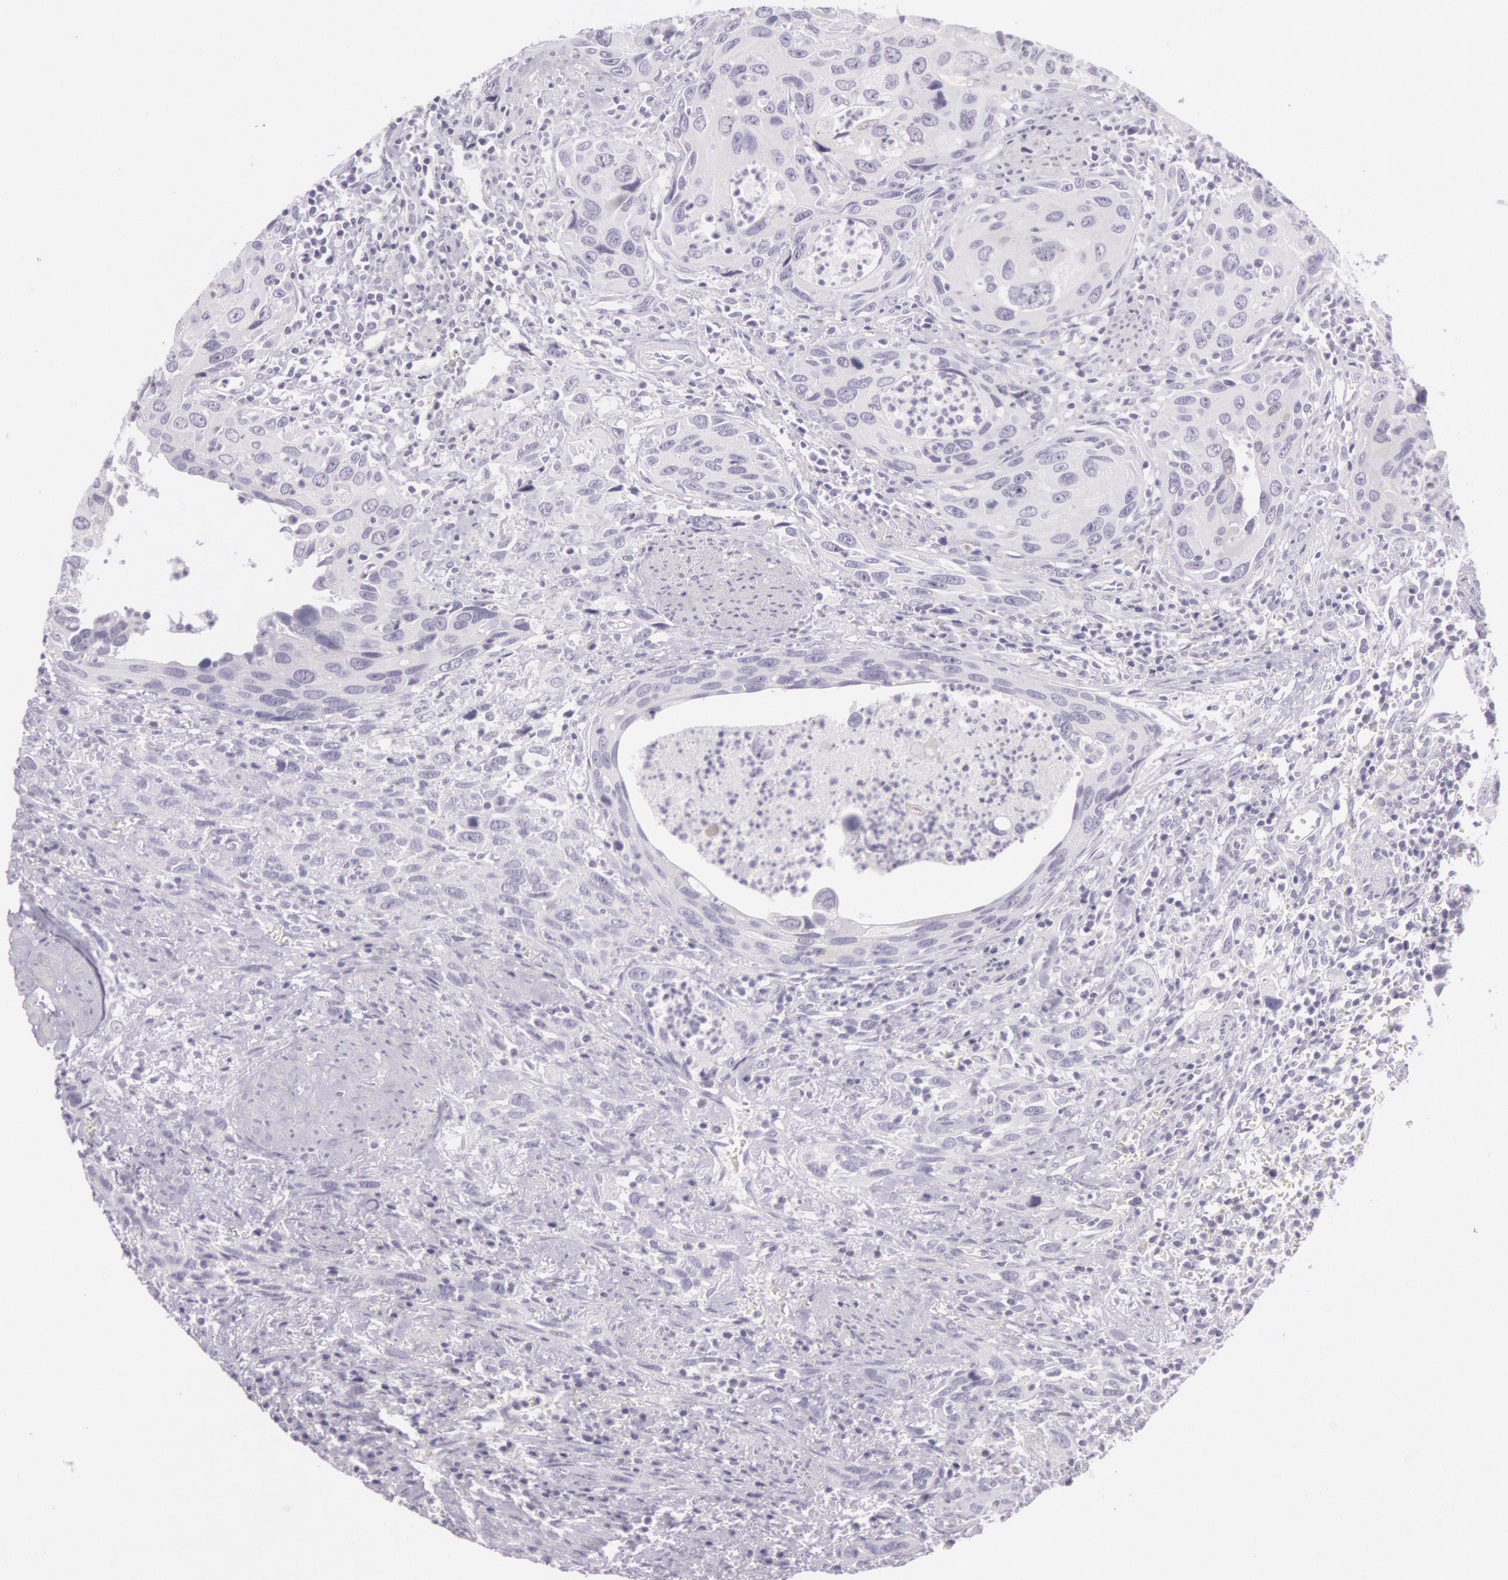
{"staining": {"intensity": "negative", "quantity": "none", "location": "none"}, "tissue": "urothelial cancer", "cell_type": "Tumor cells", "image_type": "cancer", "snomed": [{"axis": "morphology", "description": "Urothelial carcinoma, High grade"}, {"axis": "topography", "description": "Urinary bladder"}], "caption": "Tumor cells show no significant protein positivity in urothelial cancer.", "gene": "CKB", "patient": {"sex": "male", "age": 71}}